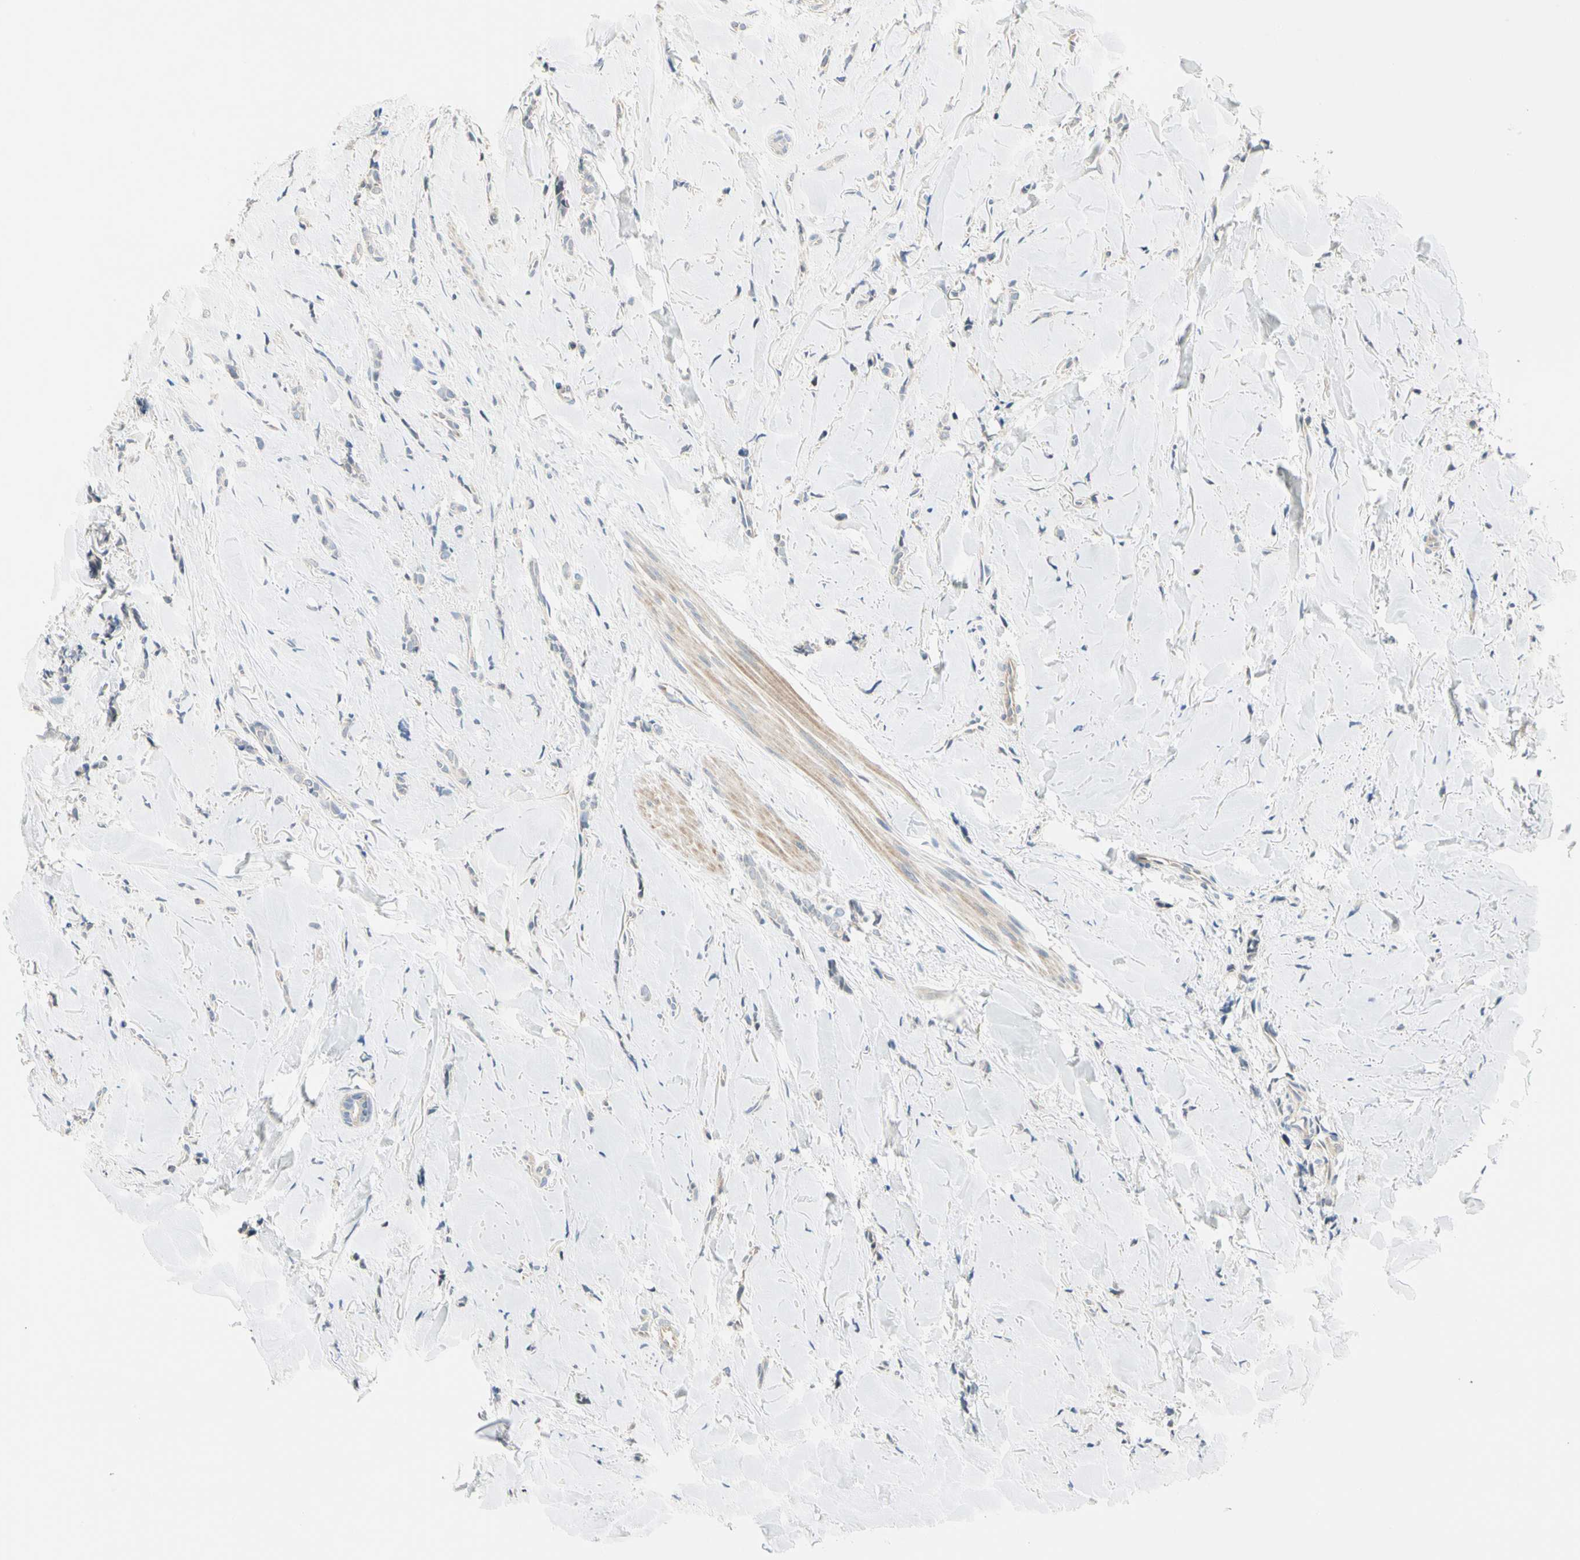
{"staining": {"intensity": "negative", "quantity": "none", "location": "none"}, "tissue": "breast cancer", "cell_type": "Tumor cells", "image_type": "cancer", "snomed": [{"axis": "morphology", "description": "Lobular carcinoma"}, {"axis": "topography", "description": "Skin"}, {"axis": "topography", "description": "Breast"}], "caption": "IHC histopathology image of human breast cancer (lobular carcinoma) stained for a protein (brown), which displays no staining in tumor cells. (DAB immunohistochemistry with hematoxylin counter stain).", "gene": "GPR153", "patient": {"sex": "female", "age": 46}}